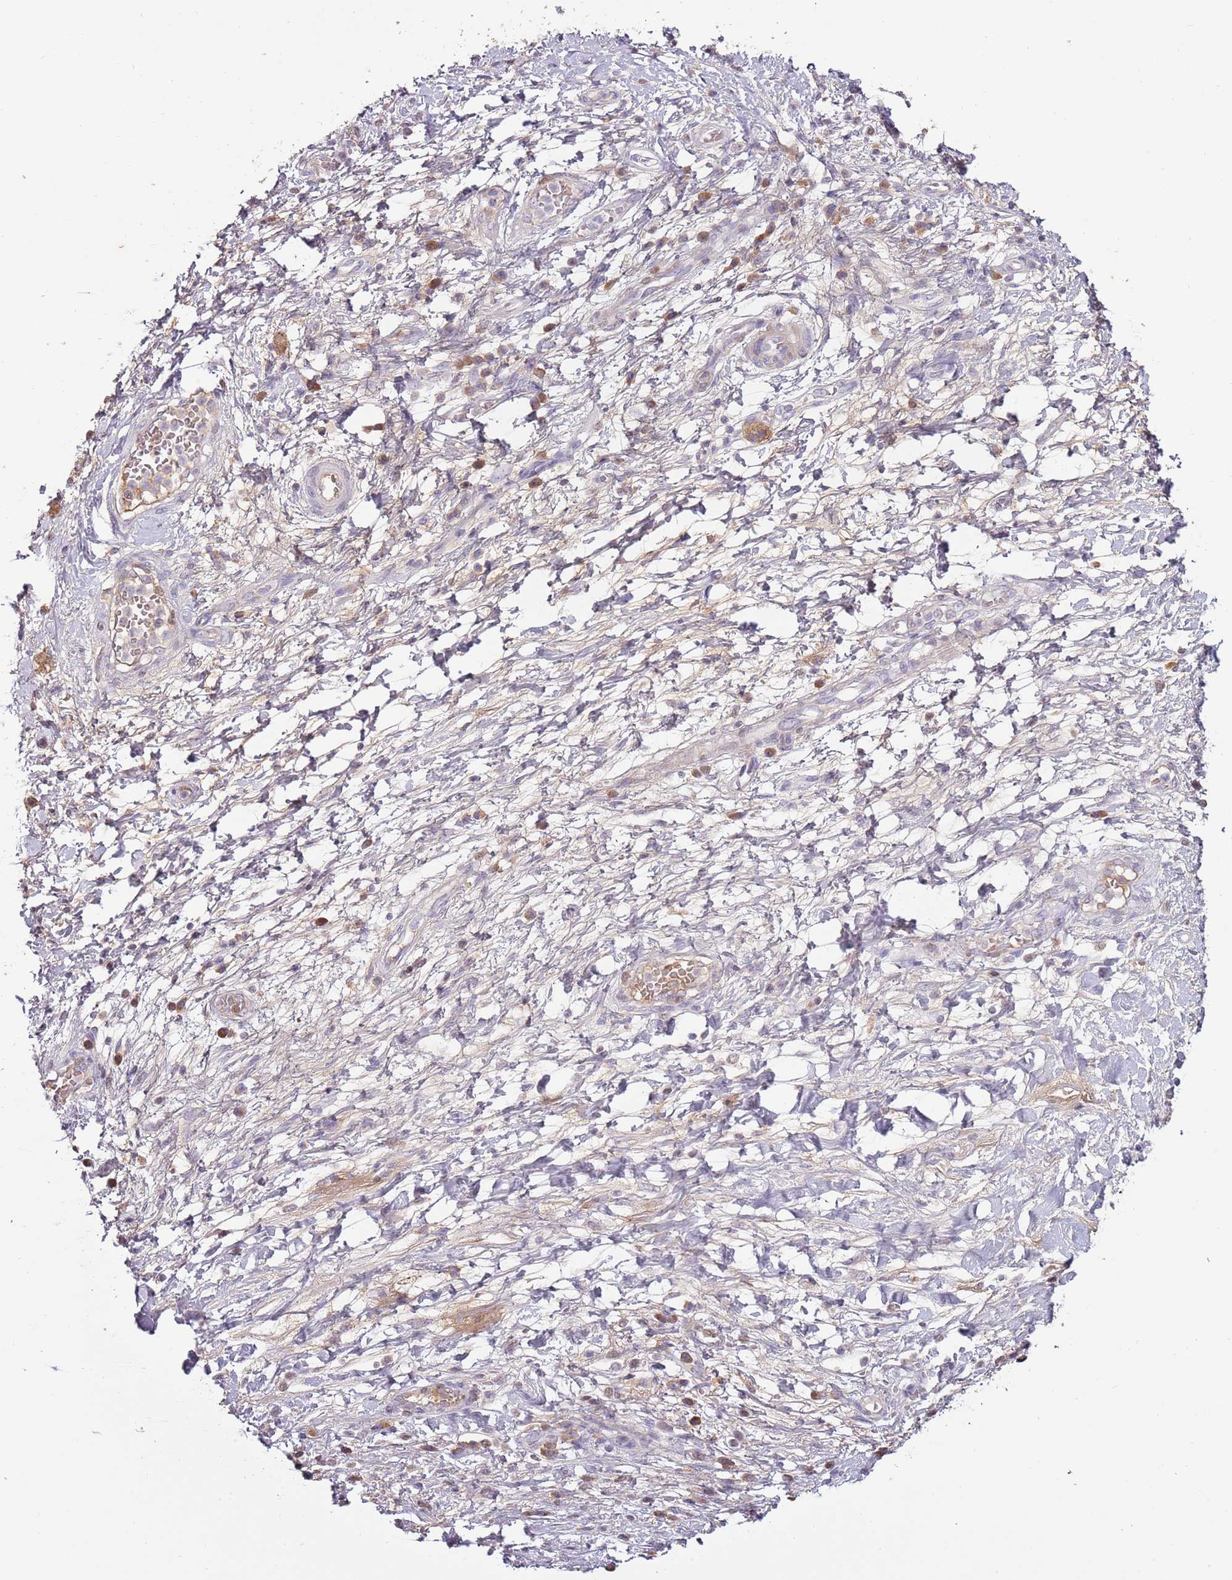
{"staining": {"intensity": "moderate", "quantity": "25%-75%", "location": "nuclear"}, "tissue": "pancreatic cancer", "cell_type": "Tumor cells", "image_type": "cancer", "snomed": [{"axis": "morphology", "description": "Adenocarcinoma, NOS"}, {"axis": "topography", "description": "Pancreas"}], "caption": "Immunohistochemical staining of pancreatic cancer (adenocarcinoma) displays moderate nuclear protein staining in approximately 25%-75% of tumor cells.", "gene": "SYS1", "patient": {"sex": "male", "age": 68}}